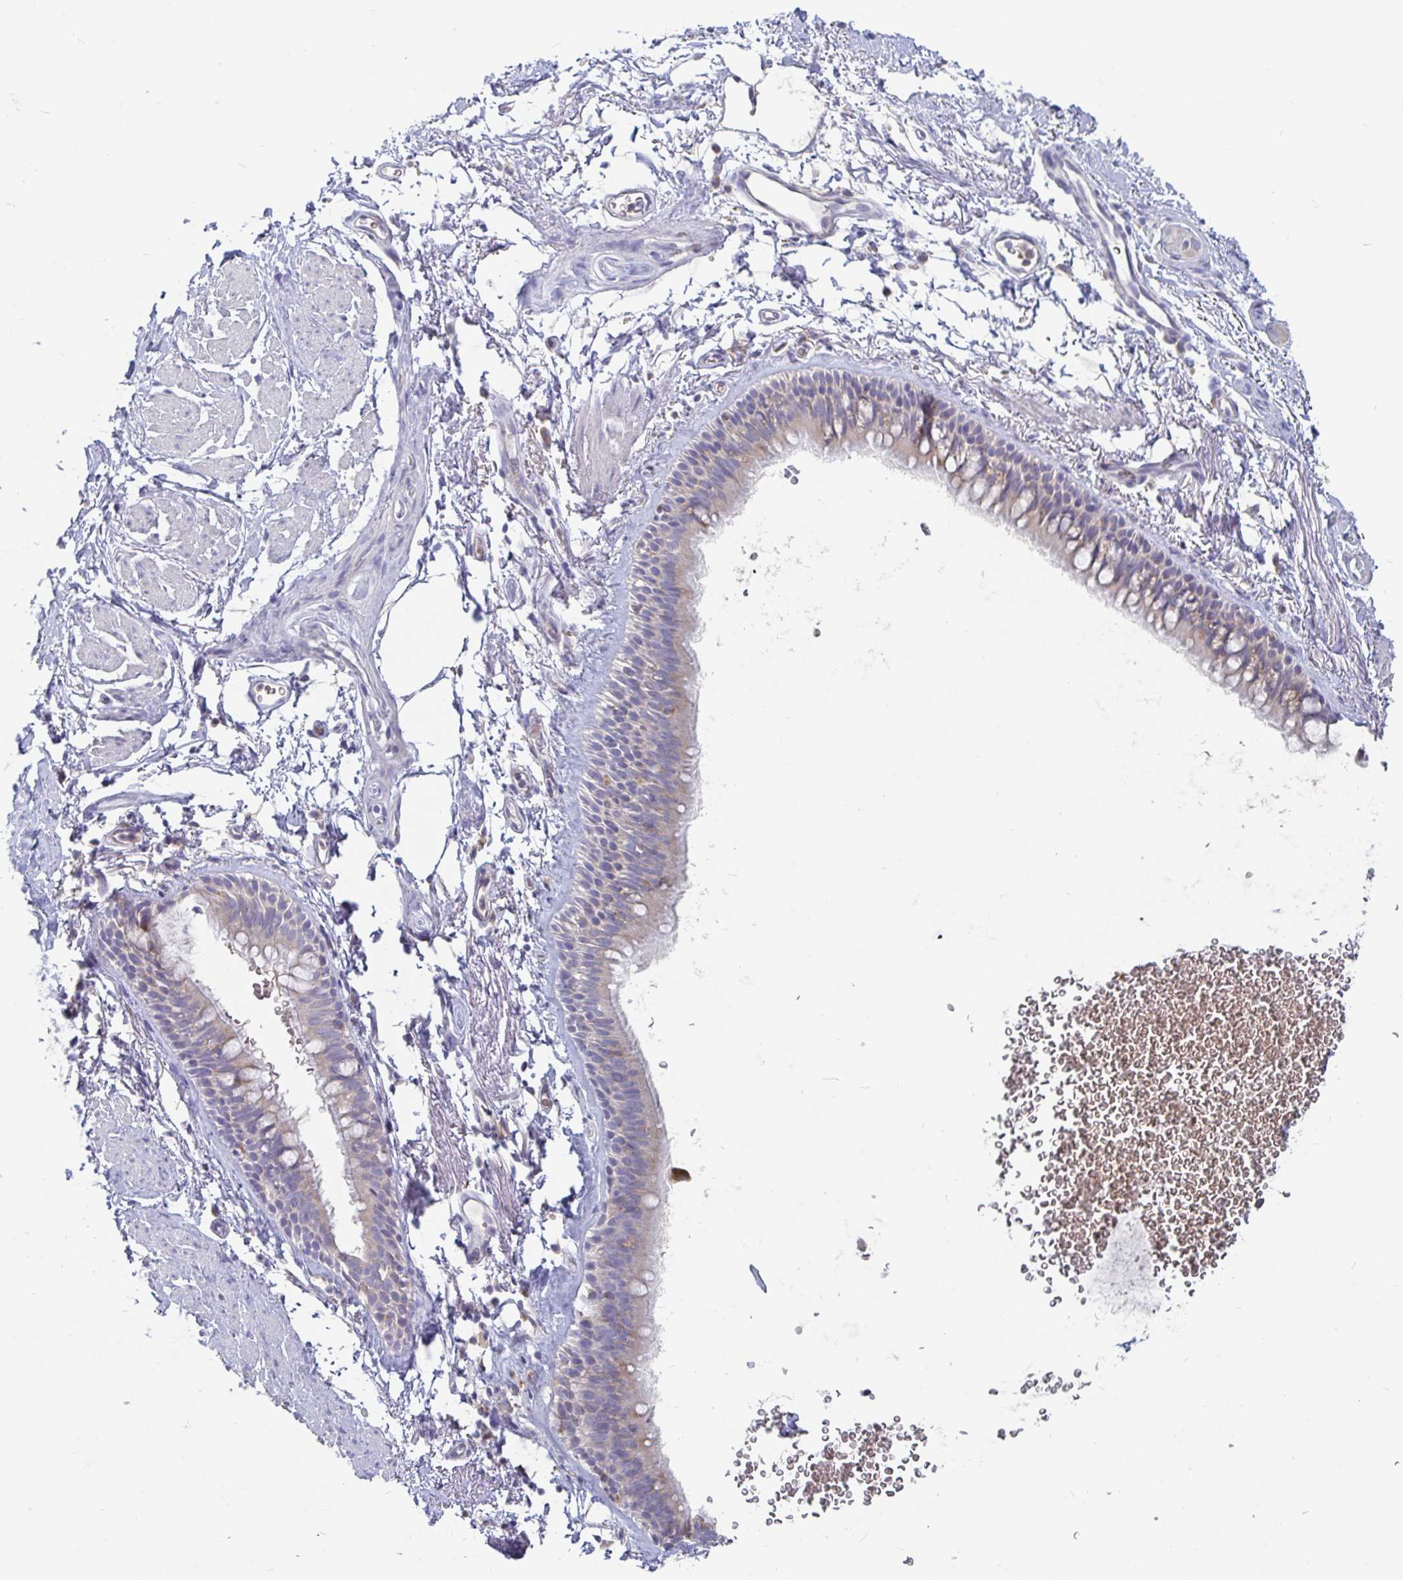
{"staining": {"intensity": "negative", "quantity": "none", "location": "none"}, "tissue": "adipose tissue", "cell_type": "Adipocytes", "image_type": "normal", "snomed": [{"axis": "morphology", "description": "Normal tissue, NOS"}, {"axis": "topography", "description": "Lymph node"}, {"axis": "topography", "description": "Cartilage tissue"}, {"axis": "topography", "description": "Bronchus"}], "caption": "Immunohistochemistry image of normal adipose tissue: adipose tissue stained with DAB (3,3'-diaminobenzidine) reveals no significant protein staining in adipocytes.", "gene": "SPPL3", "patient": {"sex": "female", "age": 70}}